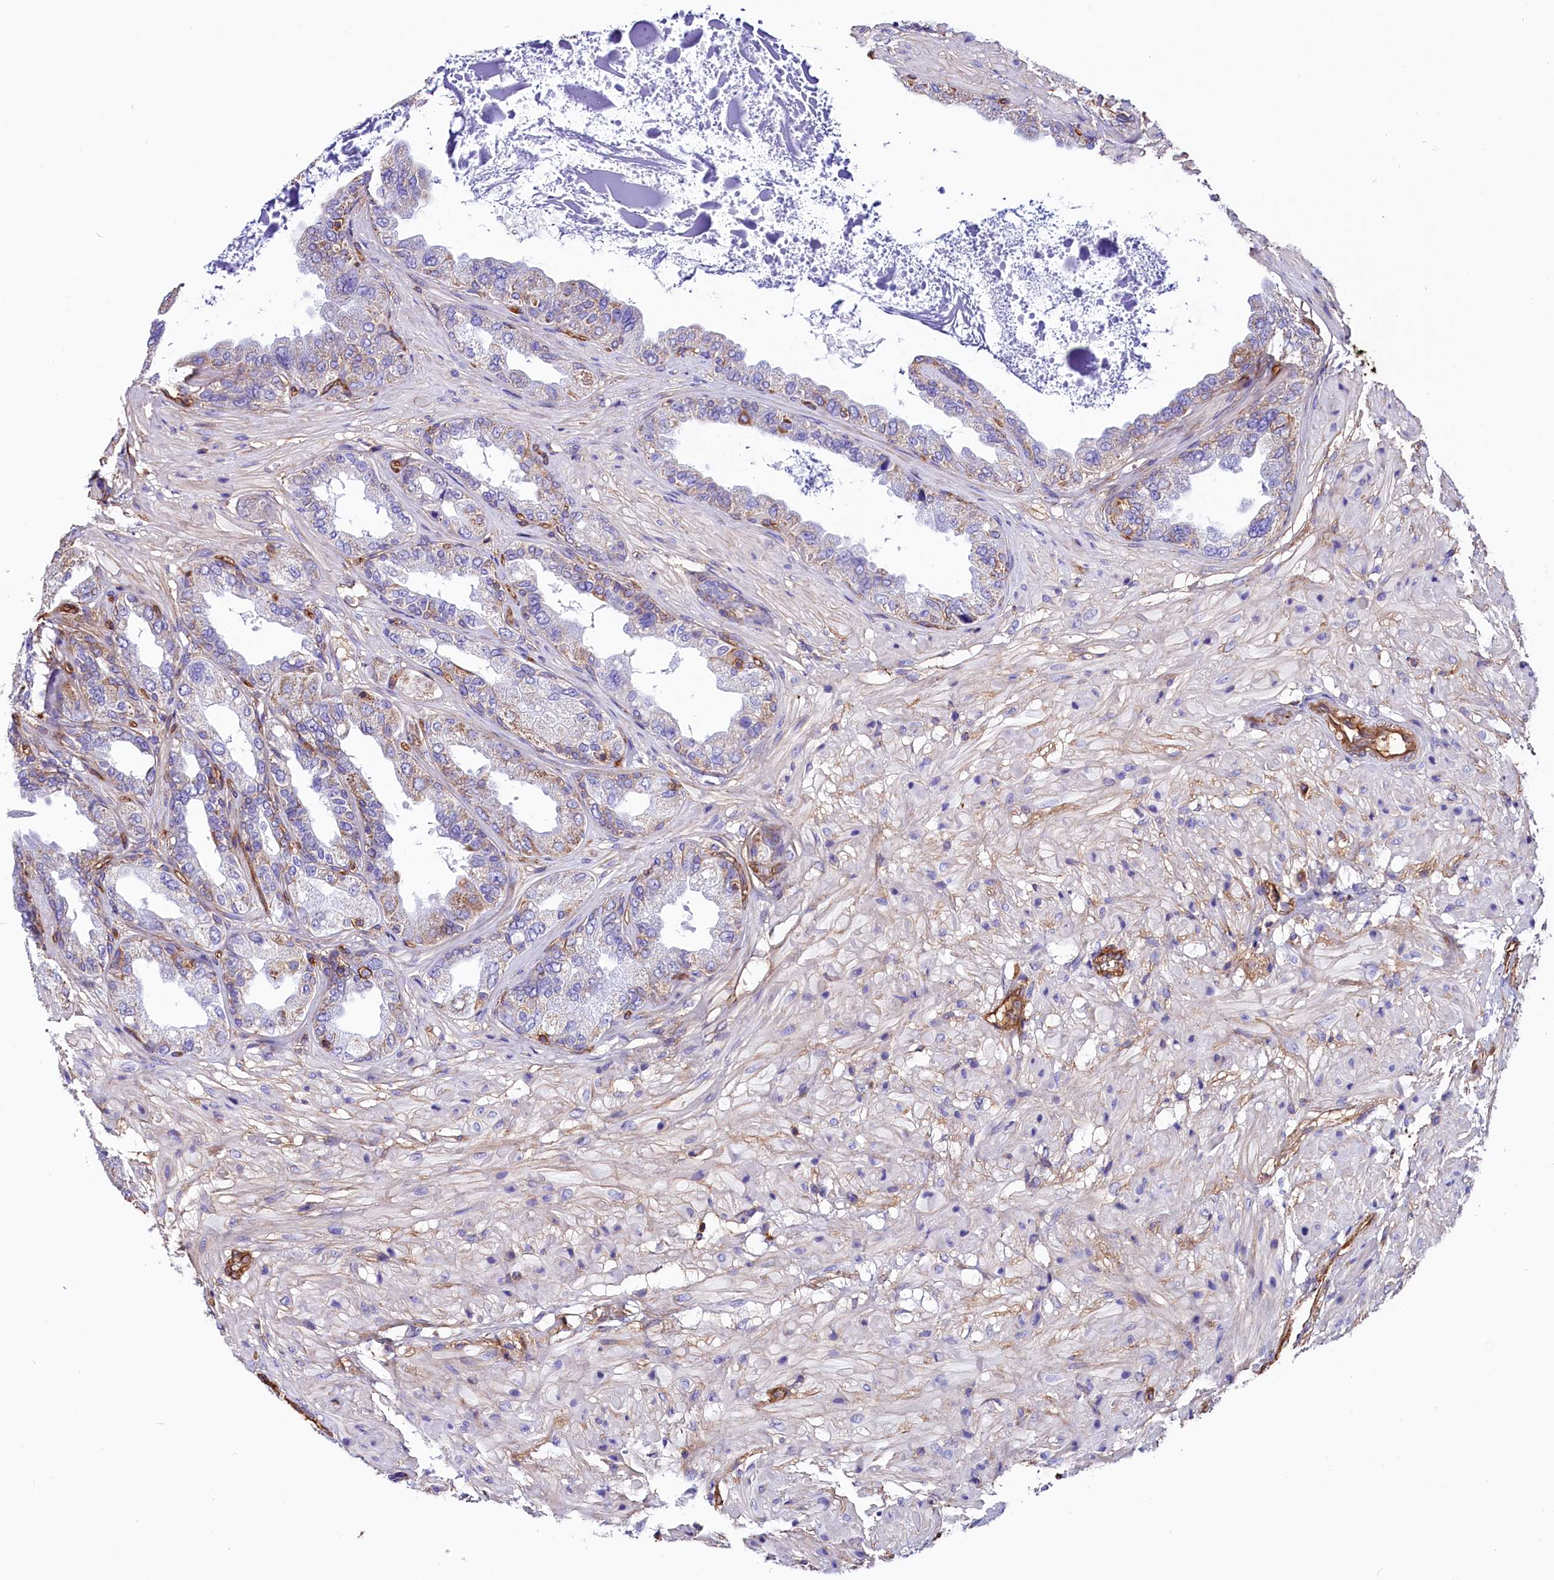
{"staining": {"intensity": "moderate", "quantity": "<25%", "location": "cytoplasmic/membranous"}, "tissue": "seminal vesicle", "cell_type": "Glandular cells", "image_type": "normal", "snomed": [{"axis": "morphology", "description": "Normal tissue, NOS"}, {"axis": "topography", "description": "Seminal veicle"}], "caption": "Protein staining displays moderate cytoplasmic/membranous positivity in about <25% of glandular cells in normal seminal vesicle. (brown staining indicates protein expression, while blue staining denotes nuclei).", "gene": "ATP2B4", "patient": {"sex": "male", "age": 63}}